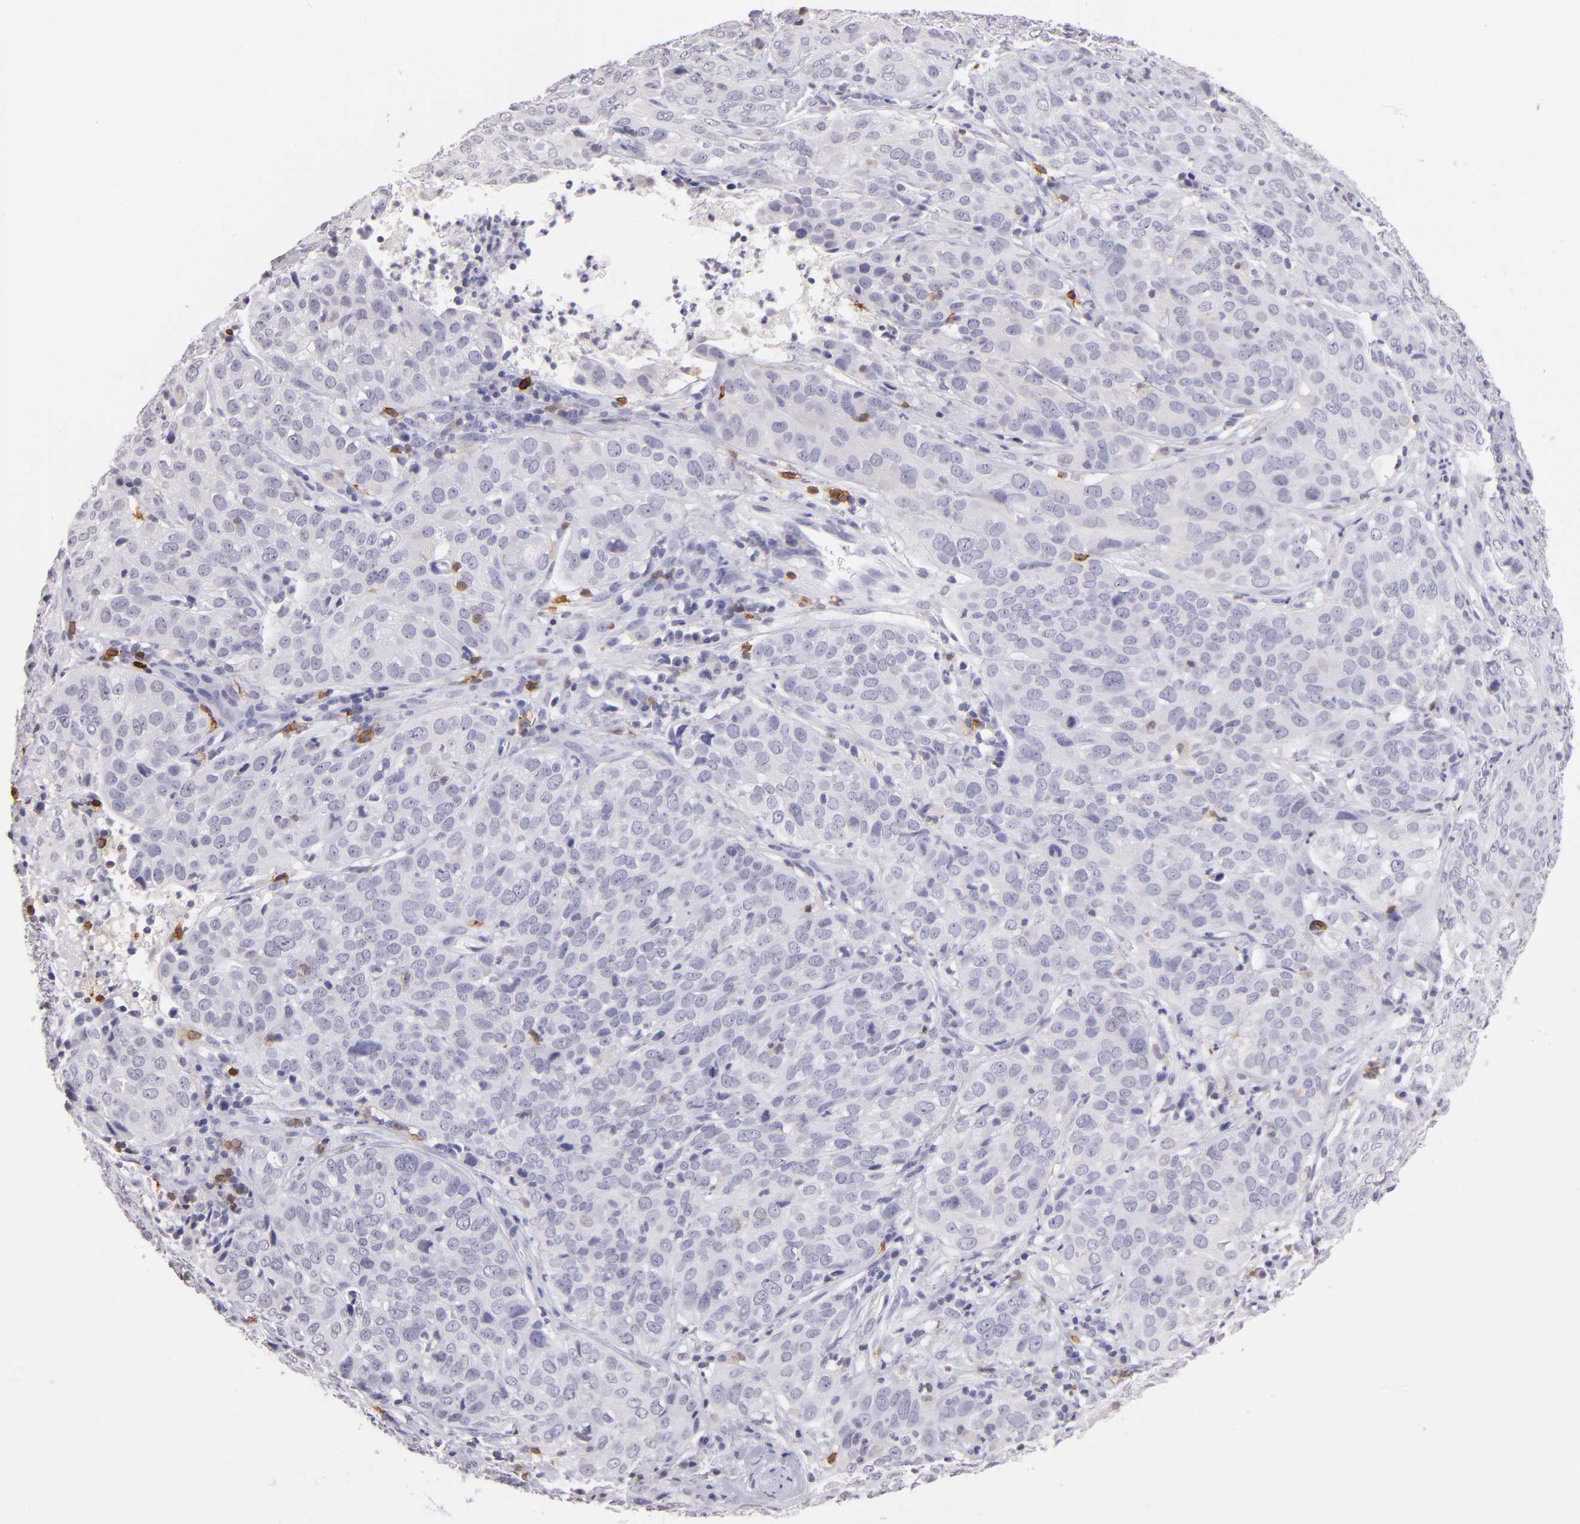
{"staining": {"intensity": "negative", "quantity": "none", "location": "none"}, "tissue": "cervical cancer", "cell_type": "Tumor cells", "image_type": "cancer", "snomed": [{"axis": "morphology", "description": "Squamous cell carcinoma, NOS"}, {"axis": "topography", "description": "Cervix"}], "caption": "The image displays no staining of tumor cells in cervical squamous cell carcinoma. (Immunohistochemistry (ihc), brightfield microscopy, high magnification).", "gene": "IL2RA", "patient": {"sex": "female", "age": 38}}